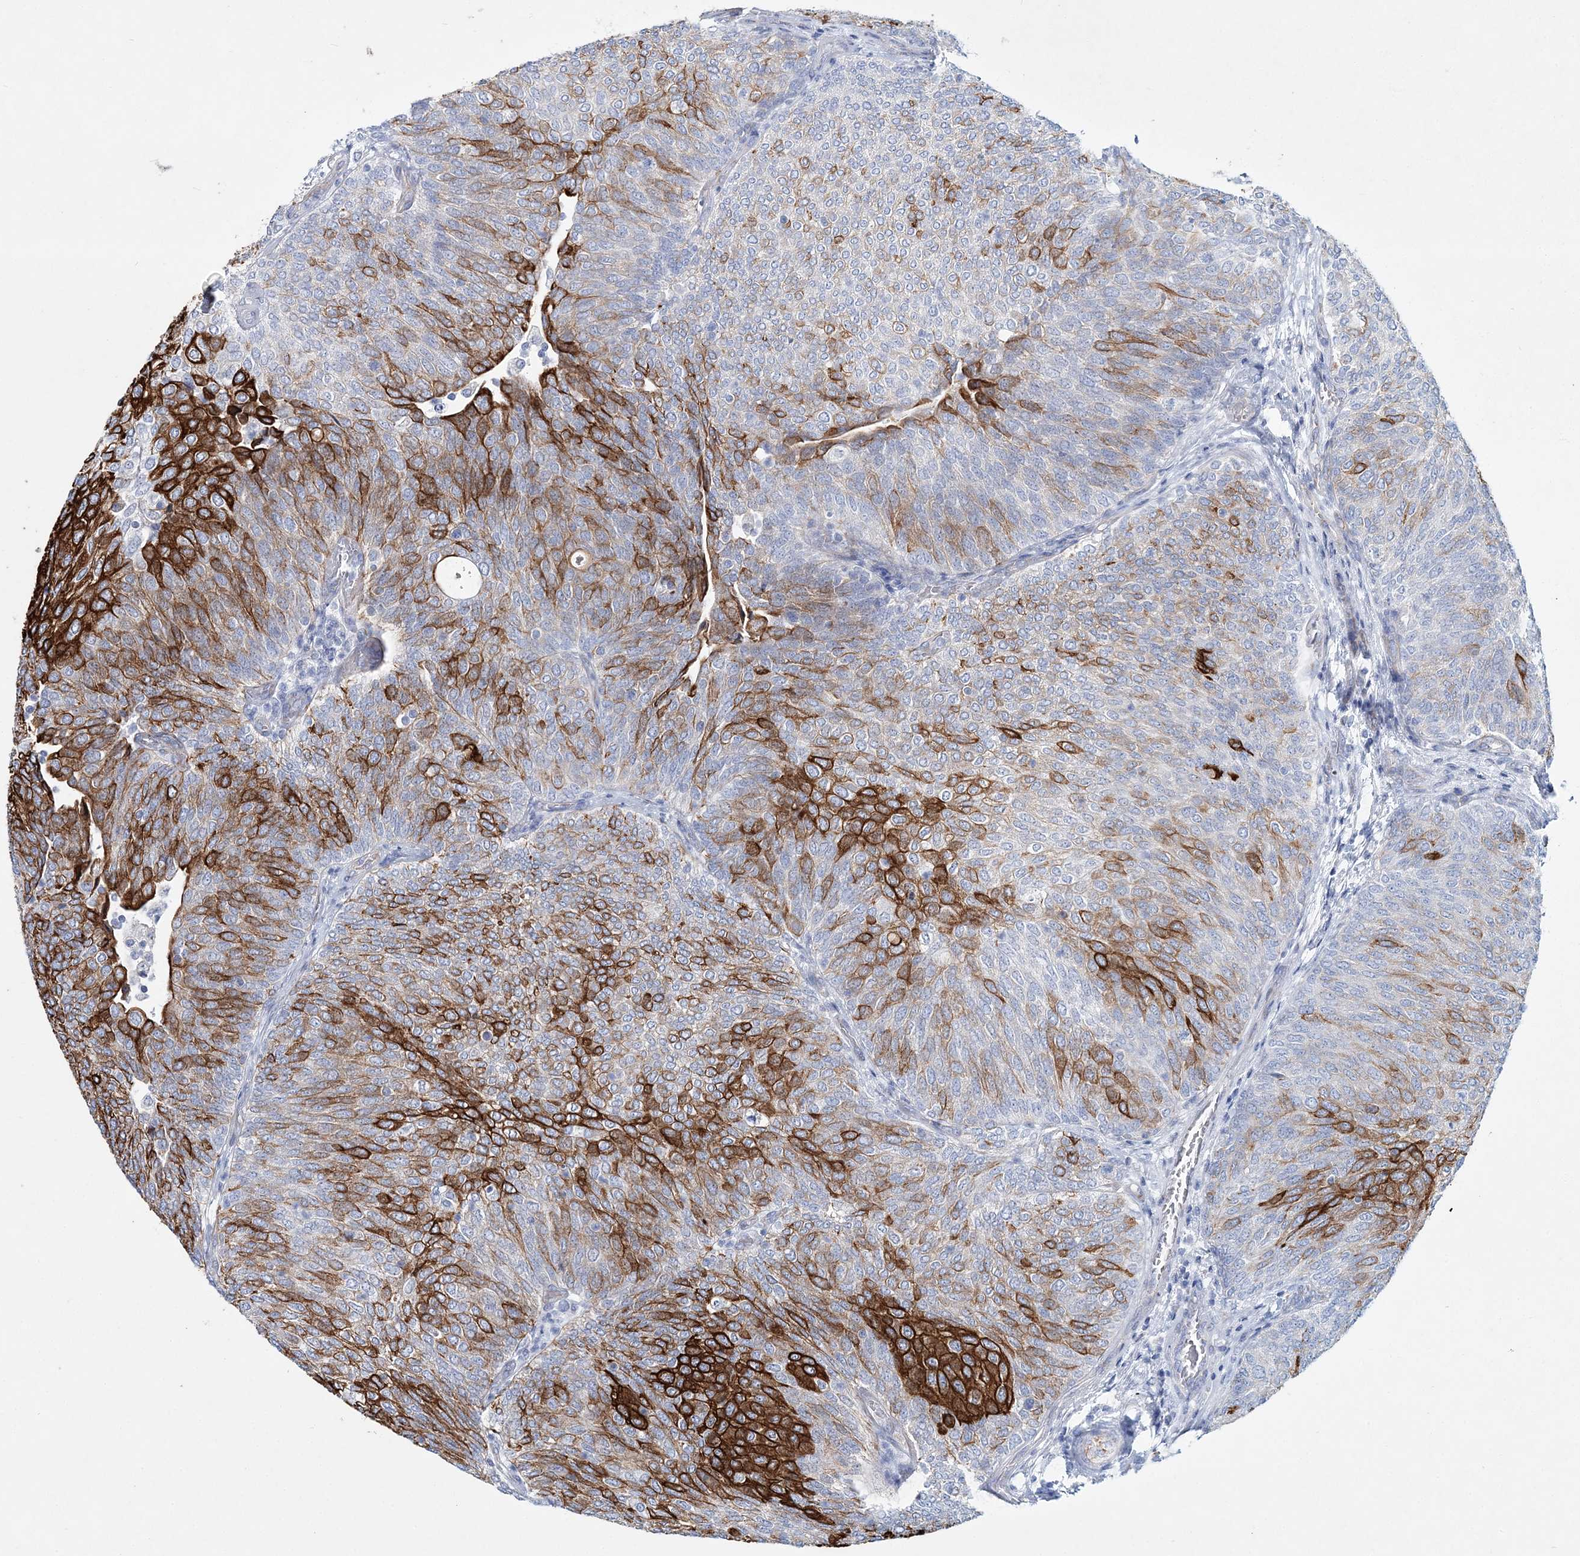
{"staining": {"intensity": "strong", "quantity": "25%-75%", "location": "cytoplasmic/membranous"}, "tissue": "urothelial cancer", "cell_type": "Tumor cells", "image_type": "cancer", "snomed": [{"axis": "morphology", "description": "Urothelial carcinoma, Low grade"}, {"axis": "topography", "description": "Urinary bladder"}], "caption": "Brown immunohistochemical staining in human low-grade urothelial carcinoma exhibits strong cytoplasmic/membranous staining in about 25%-75% of tumor cells. Using DAB (3,3'-diaminobenzidine) (brown) and hematoxylin (blue) stains, captured at high magnification using brightfield microscopy.", "gene": "ADGRL1", "patient": {"sex": "female", "age": 79}}